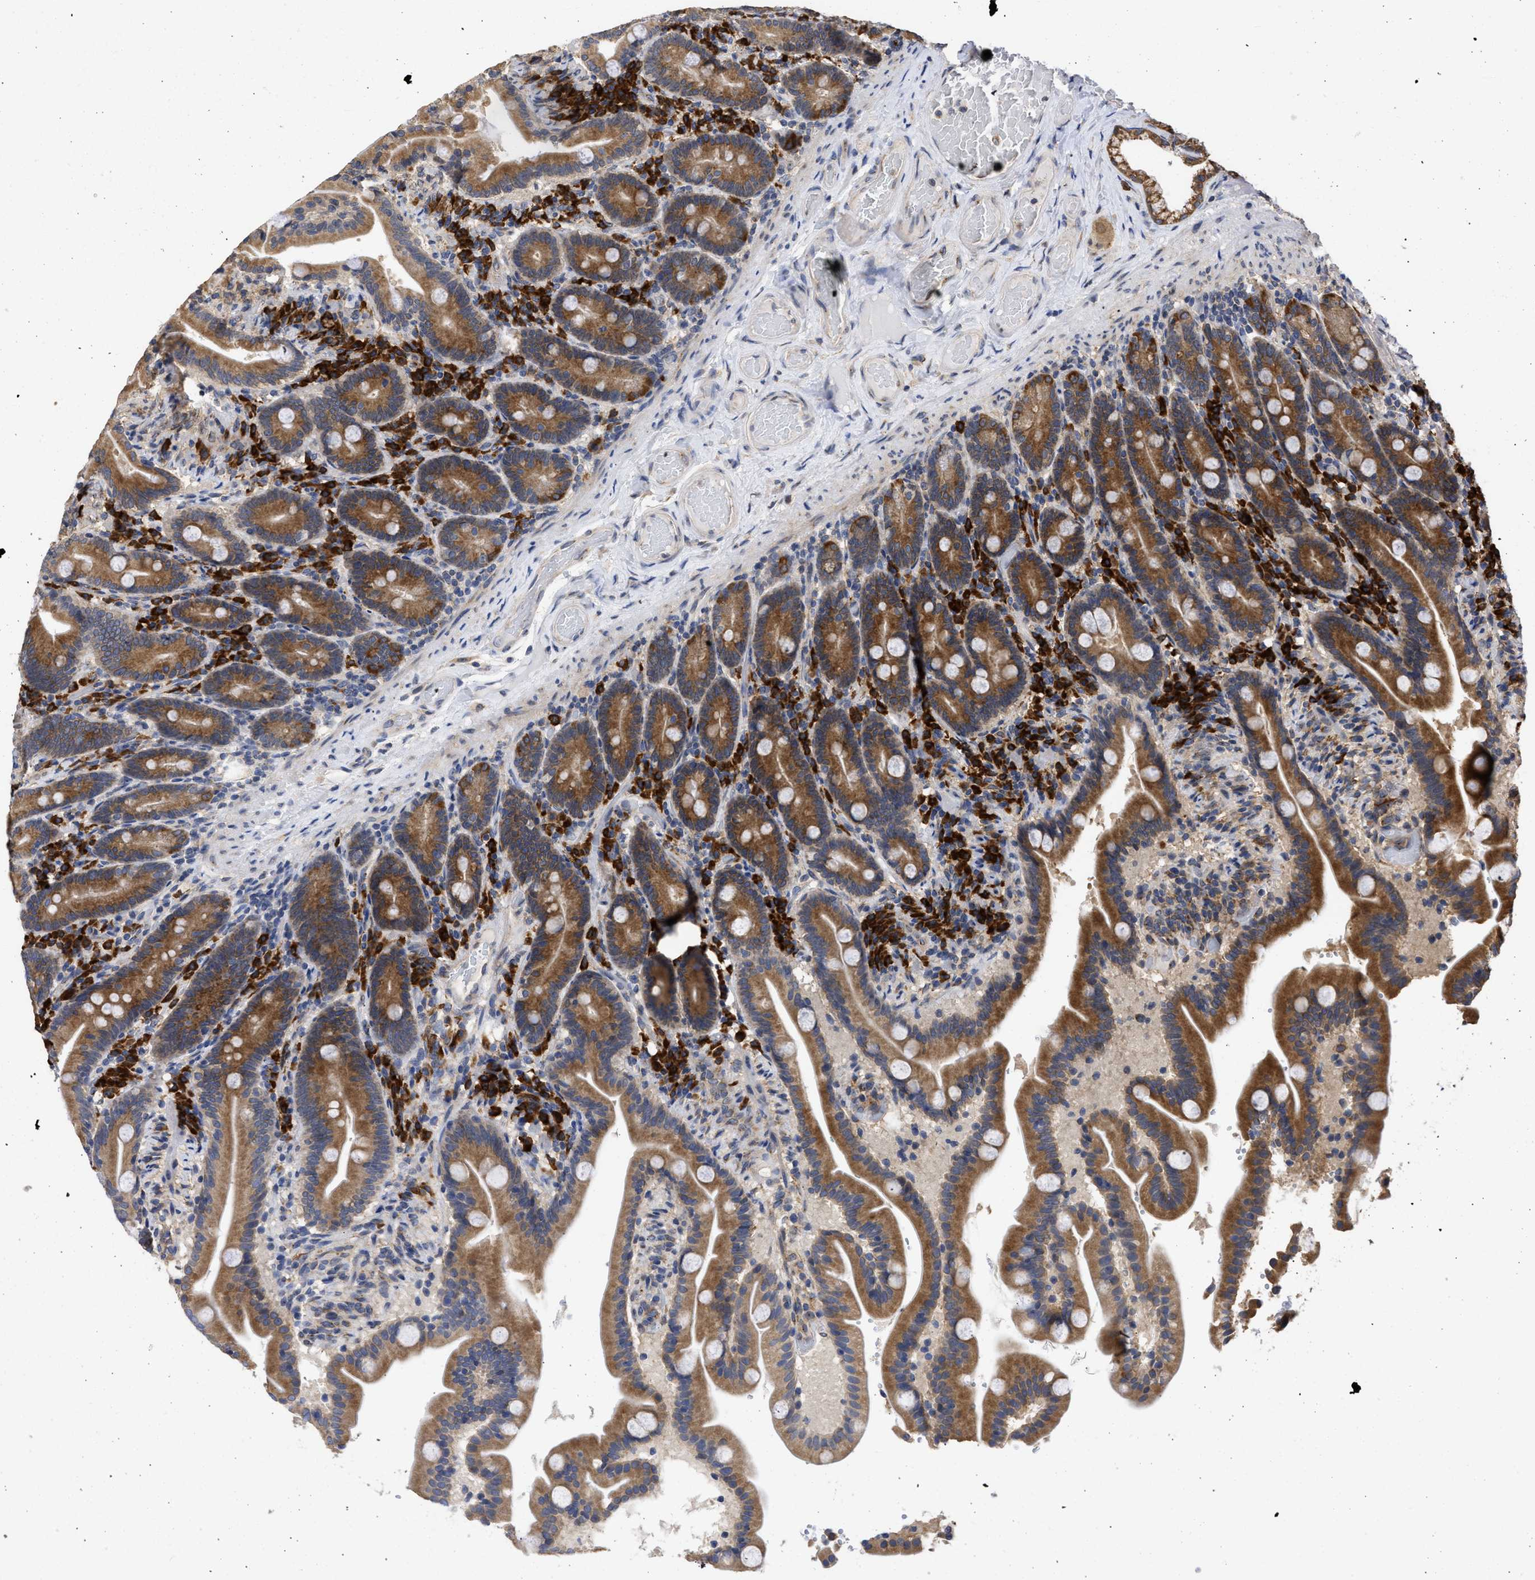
{"staining": {"intensity": "moderate", "quantity": ">75%", "location": "cytoplasmic/membranous"}, "tissue": "duodenum", "cell_type": "Glandular cells", "image_type": "normal", "snomed": [{"axis": "morphology", "description": "Normal tissue, NOS"}, {"axis": "topography", "description": "Duodenum"}], "caption": "This micrograph reveals immunohistochemistry (IHC) staining of unremarkable human duodenum, with medium moderate cytoplasmic/membranous positivity in about >75% of glandular cells.", "gene": "DNAJC1", "patient": {"sex": "male", "age": 54}}